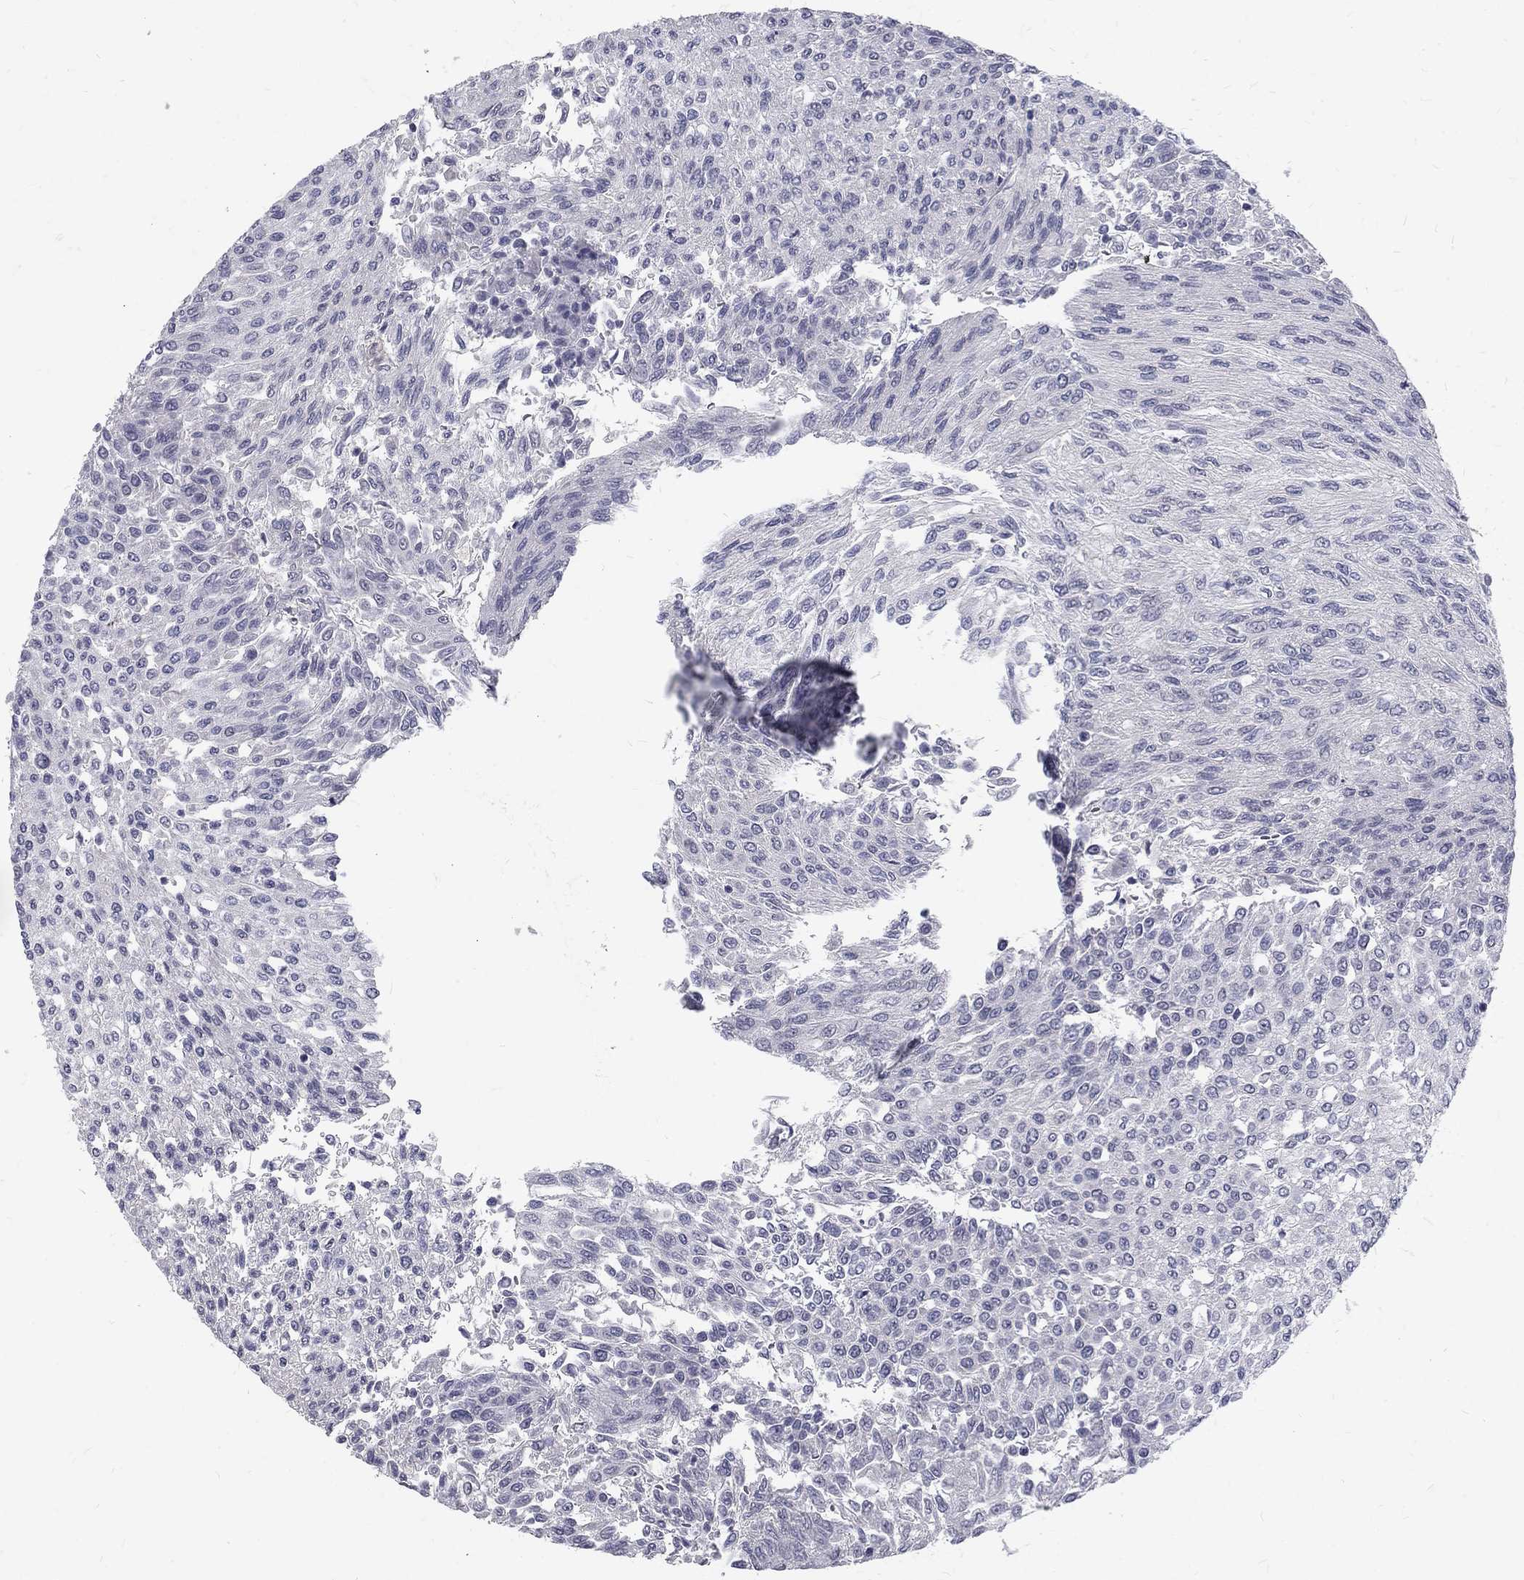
{"staining": {"intensity": "negative", "quantity": "none", "location": "none"}, "tissue": "urothelial cancer", "cell_type": "Tumor cells", "image_type": "cancer", "snomed": [{"axis": "morphology", "description": "Urothelial carcinoma, Low grade"}, {"axis": "topography", "description": "Urinary bladder"}], "caption": "This photomicrograph is of urothelial cancer stained with immunohistochemistry to label a protein in brown with the nuclei are counter-stained blue. There is no positivity in tumor cells.", "gene": "NOS1", "patient": {"sex": "male", "age": 78}}